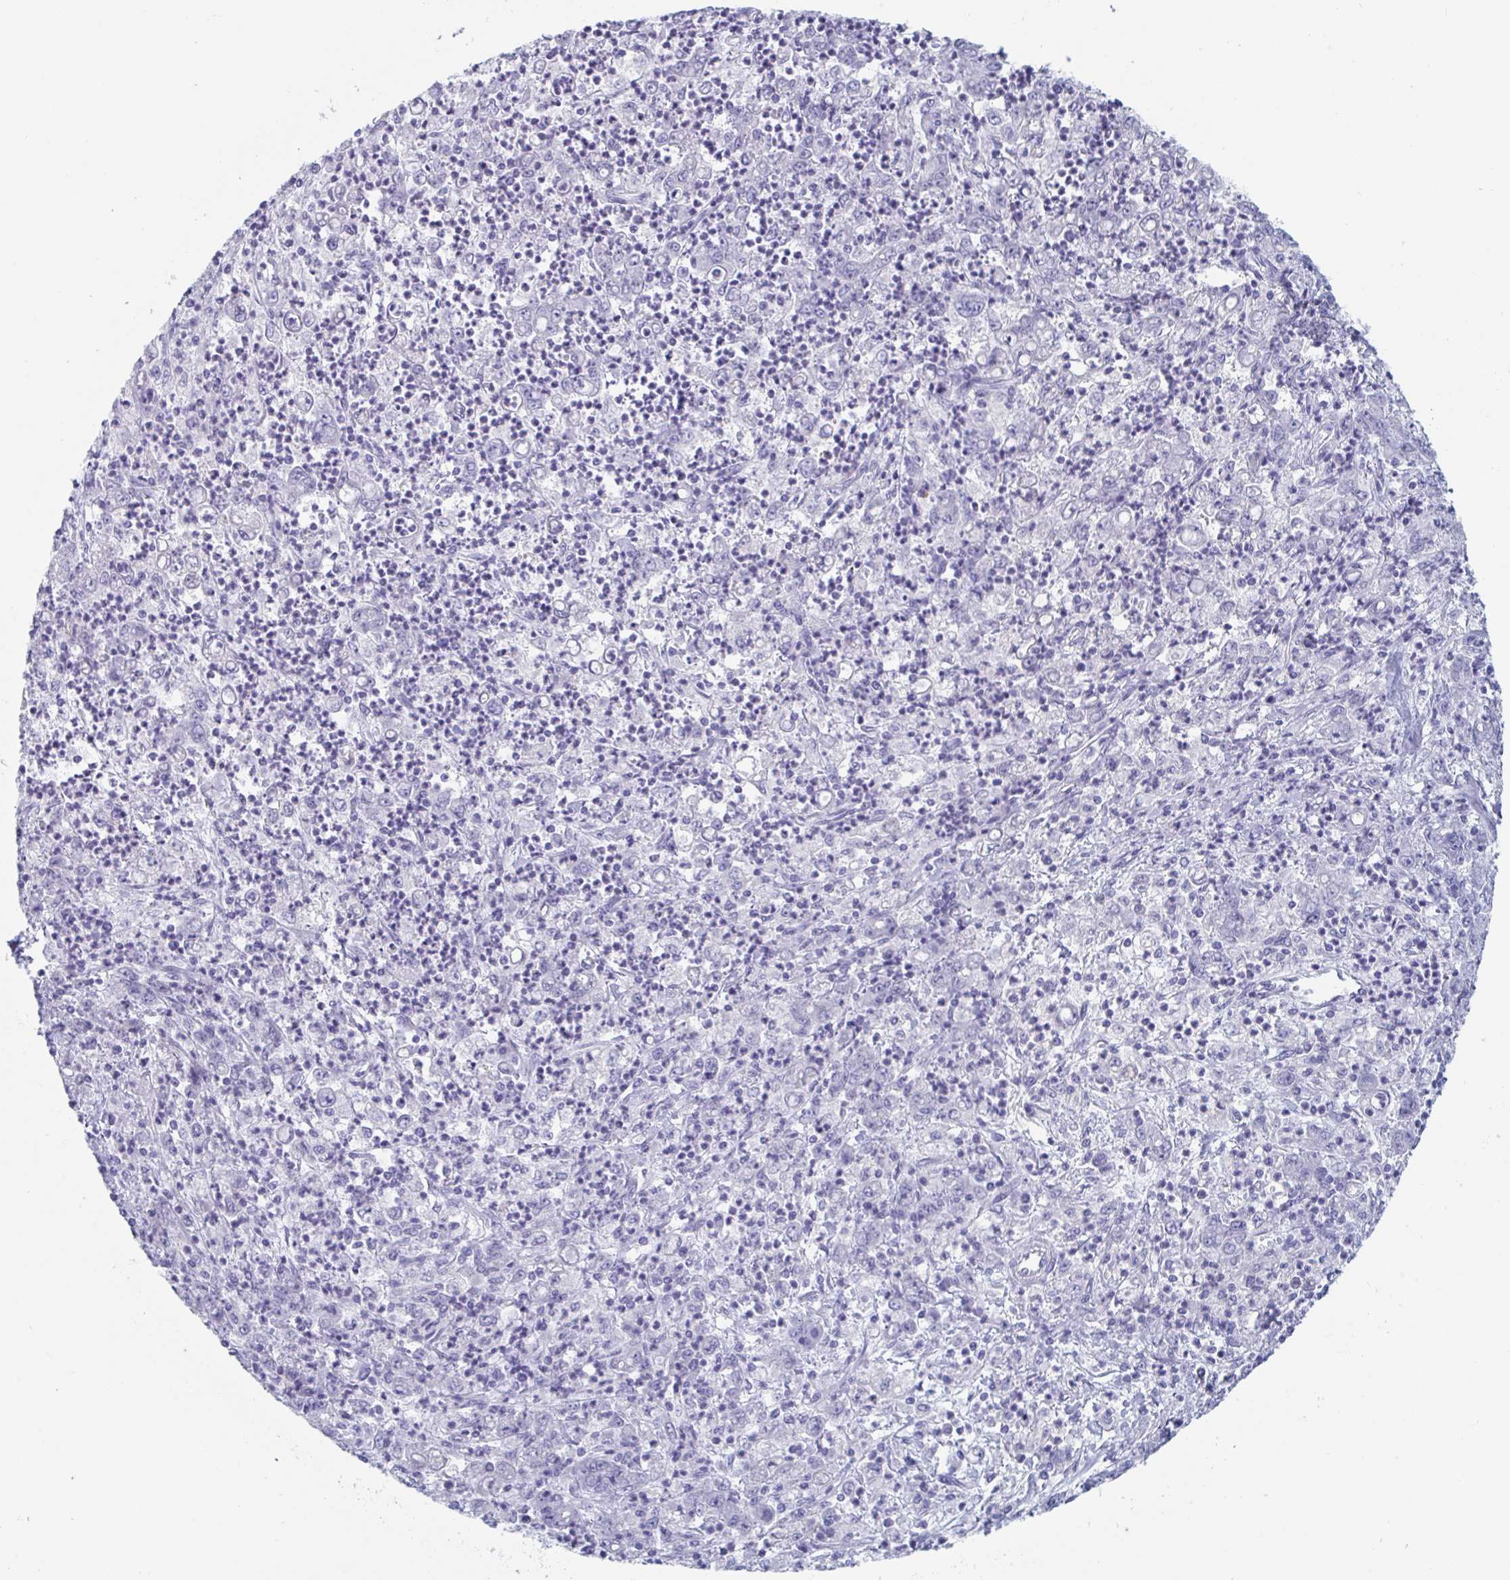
{"staining": {"intensity": "negative", "quantity": "none", "location": "none"}, "tissue": "stomach cancer", "cell_type": "Tumor cells", "image_type": "cancer", "snomed": [{"axis": "morphology", "description": "Adenocarcinoma, NOS"}, {"axis": "topography", "description": "Stomach, lower"}], "caption": "Immunohistochemistry of human adenocarcinoma (stomach) demonstrates no expression in tumor cells.", "gene": "DPEP3", "patient": {"sex": "female", "age": 71}}